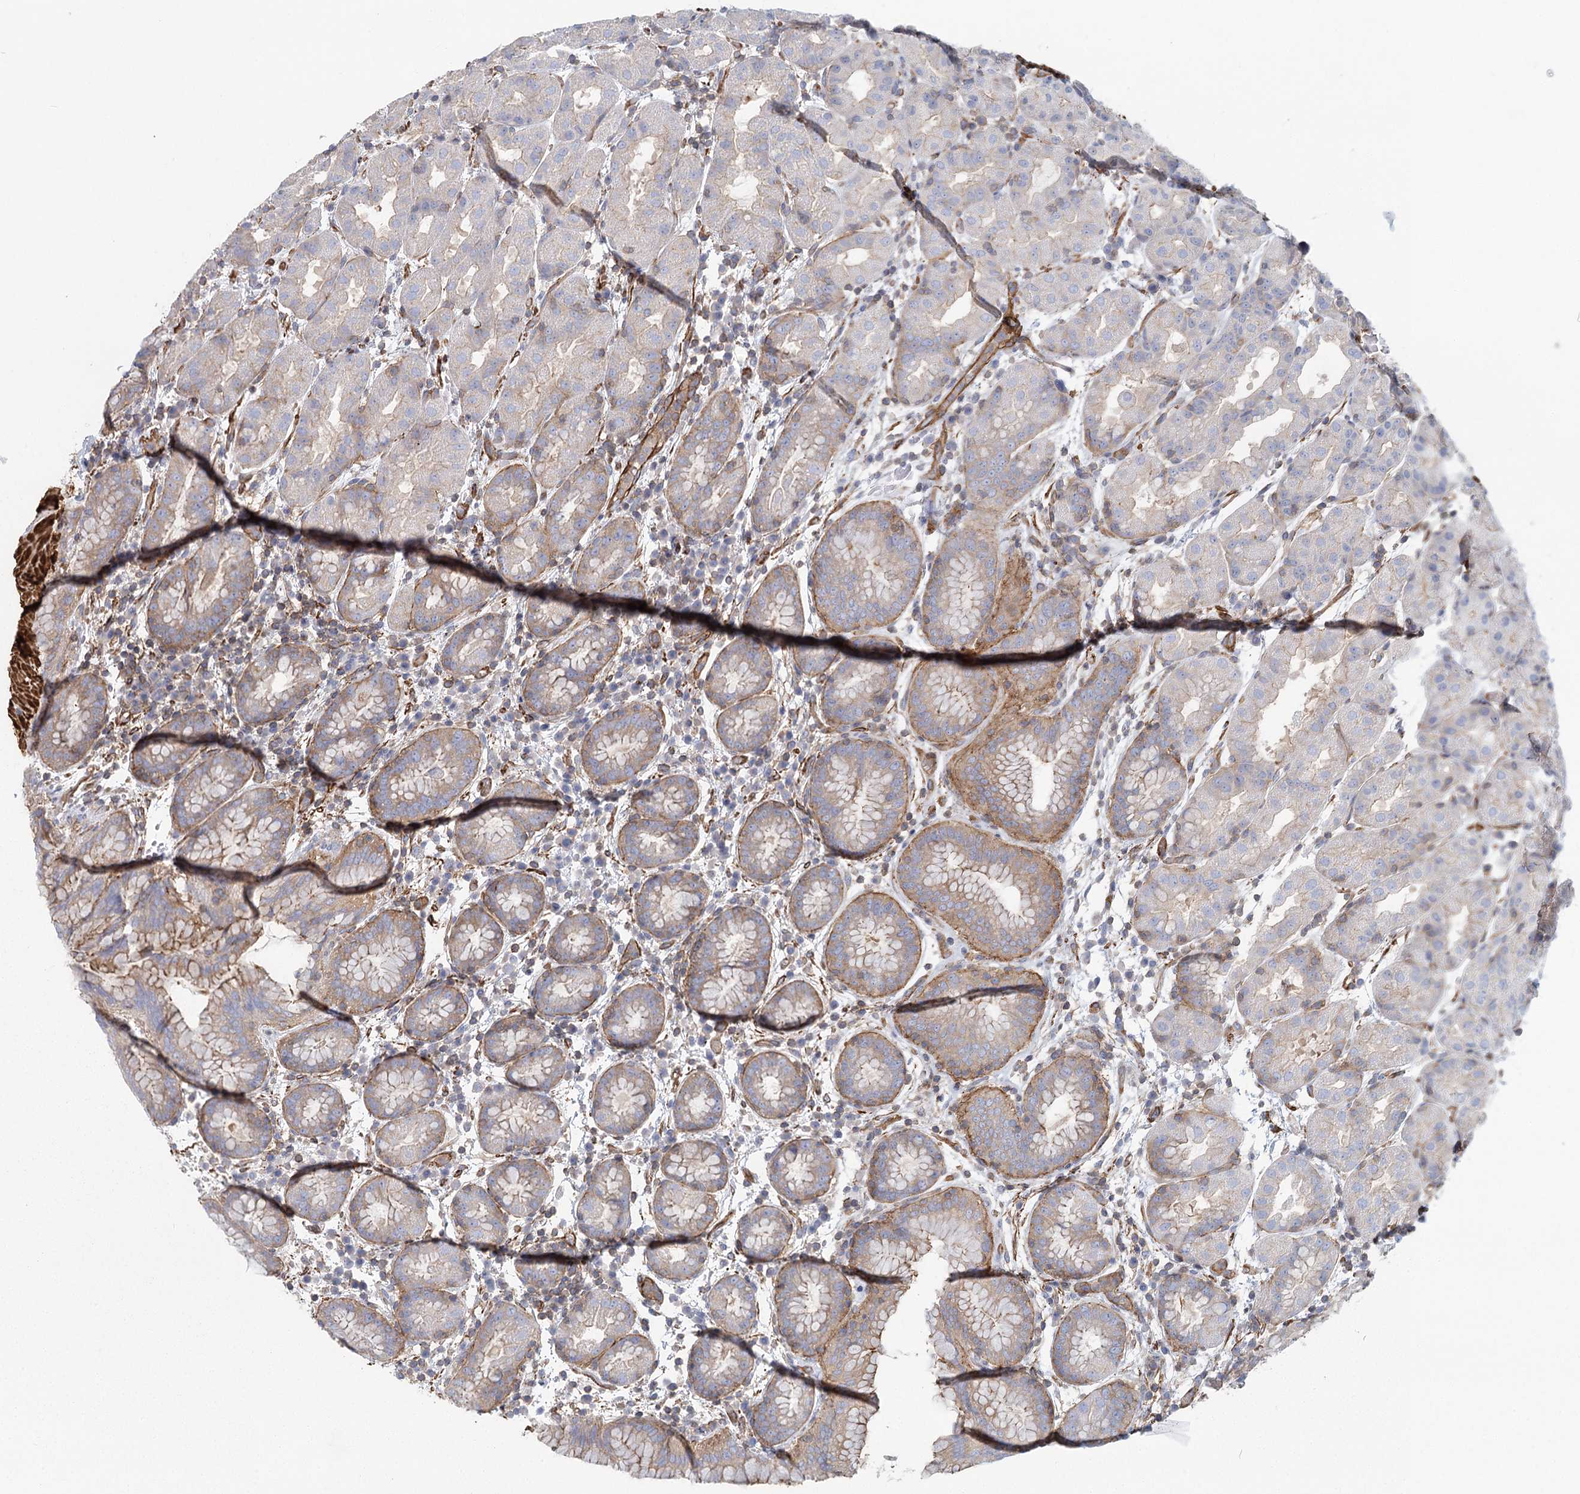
{"staining": {"intensity": "weak", "quantity": "<25%", "location": "cytoplasmic/membranous"}, "tissue": "stomach", "cell_type": "Glandular cells", "image_type": "normal", "snomed": [{"axis": "morphology", "description": "Normal tissue, NOS"}, {"axis": "topography", "description": "Stomach"}], "caption": "DAB immunohistochemical staining of unremarkable human stomach exhibits no significant expression in glandular cells. (DAB (3,3'-diaminobenzidine) immunohistochemistry, high magnification).", "gene": "IFT46", "patient": {"sex": "female", "age": 79}}